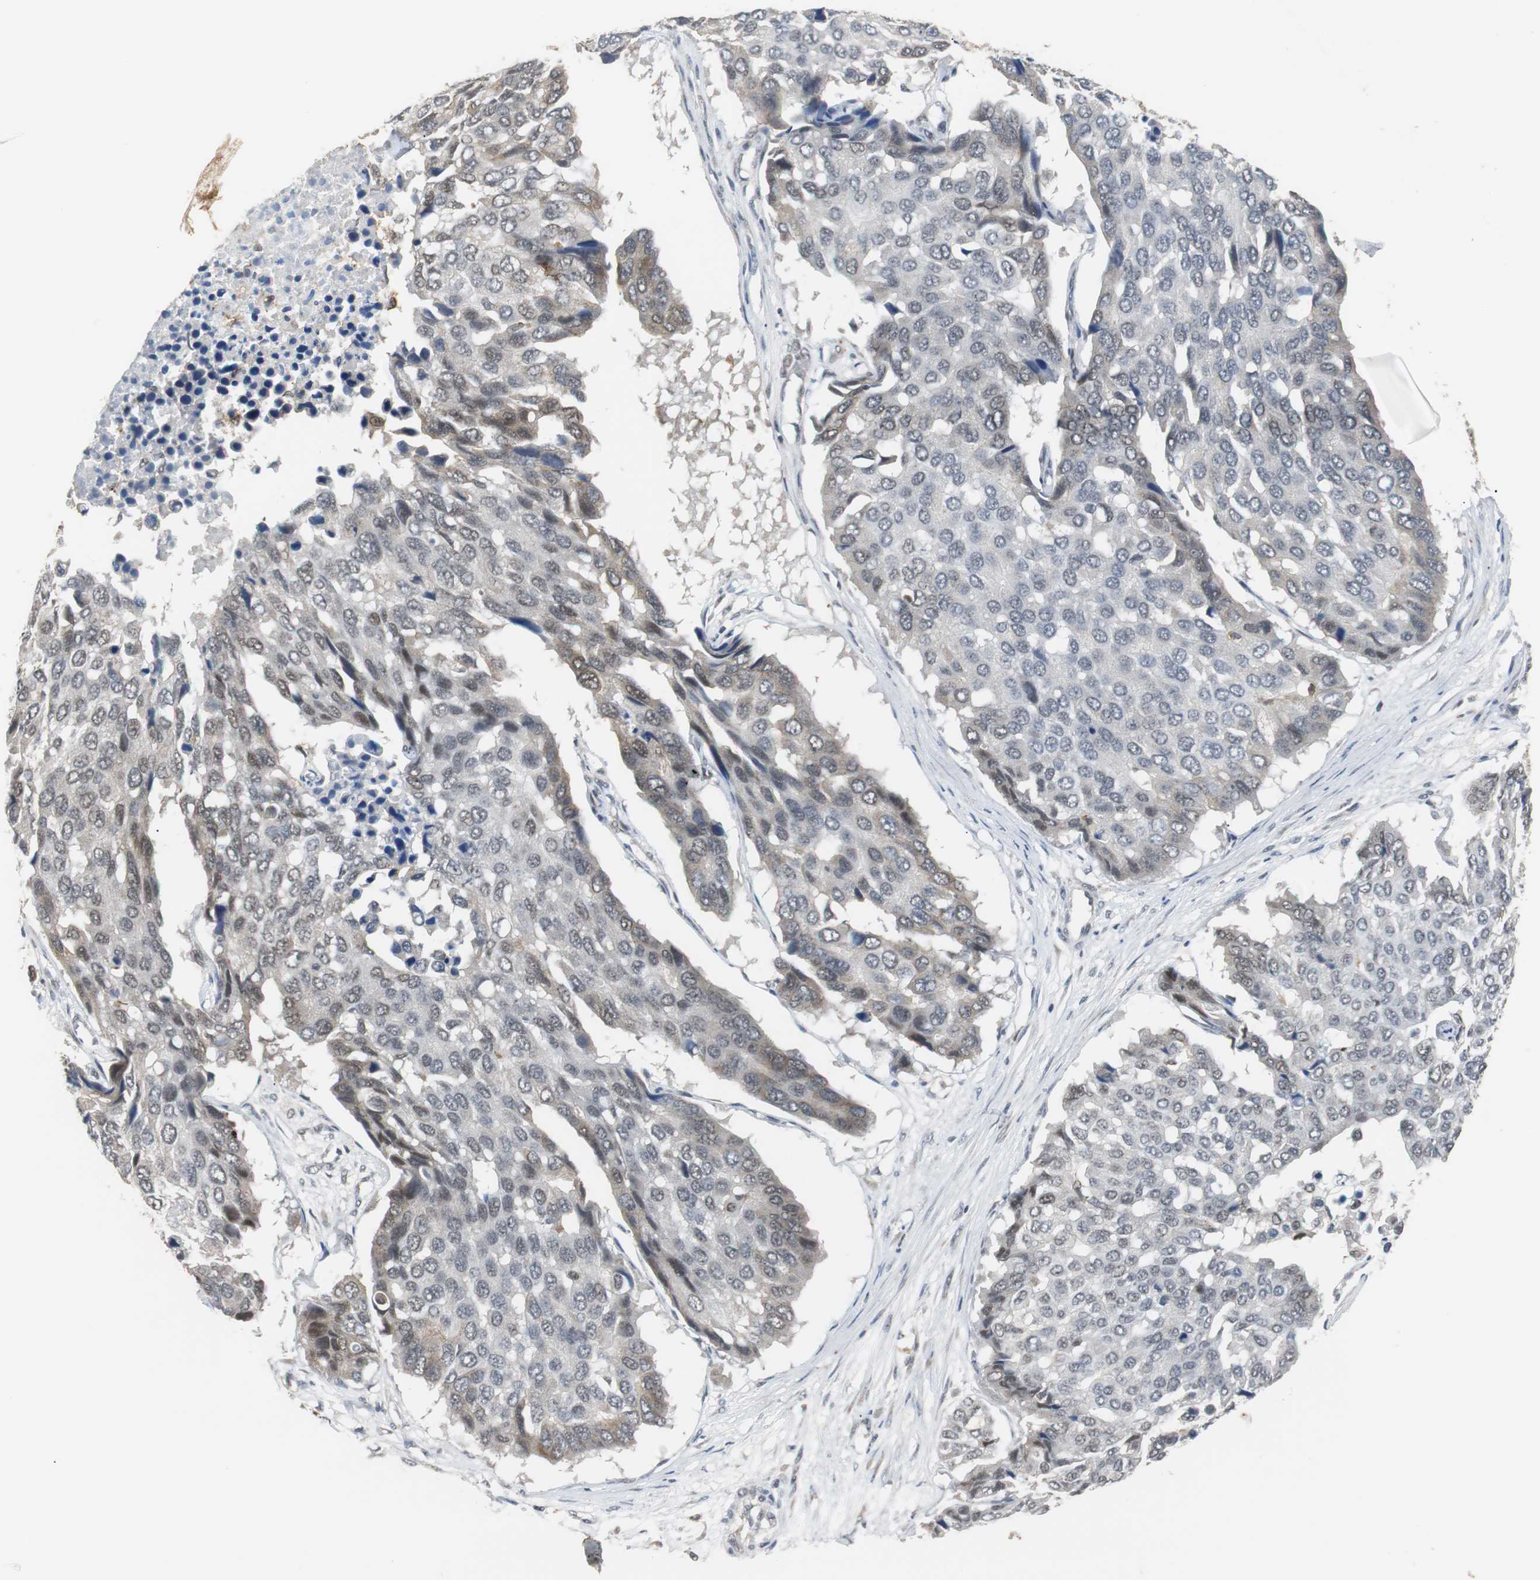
{"staining": {"intensity": "weak", "quantity": "25%-75%", "location": "cytoplasmic/membranous"}, "tissue": "pancreatic cancer", "cell_type": "Tumor cells", "image_type": "cancer", "snomed": [{"axis": "morphology", "description": "Adenocarcinoma, NOS"}, {"axis": "topography", "description": "Pancreas"}], "caption": "Immunohistochemical staining of pancreatic adenocarcinoma displays low levels of weak cytoplasmic/membranous protein positivity in approximately 25%-75% of tumor cells.", "gene": "SIRT1", "patient": {"sex": "male", "age": 50}}